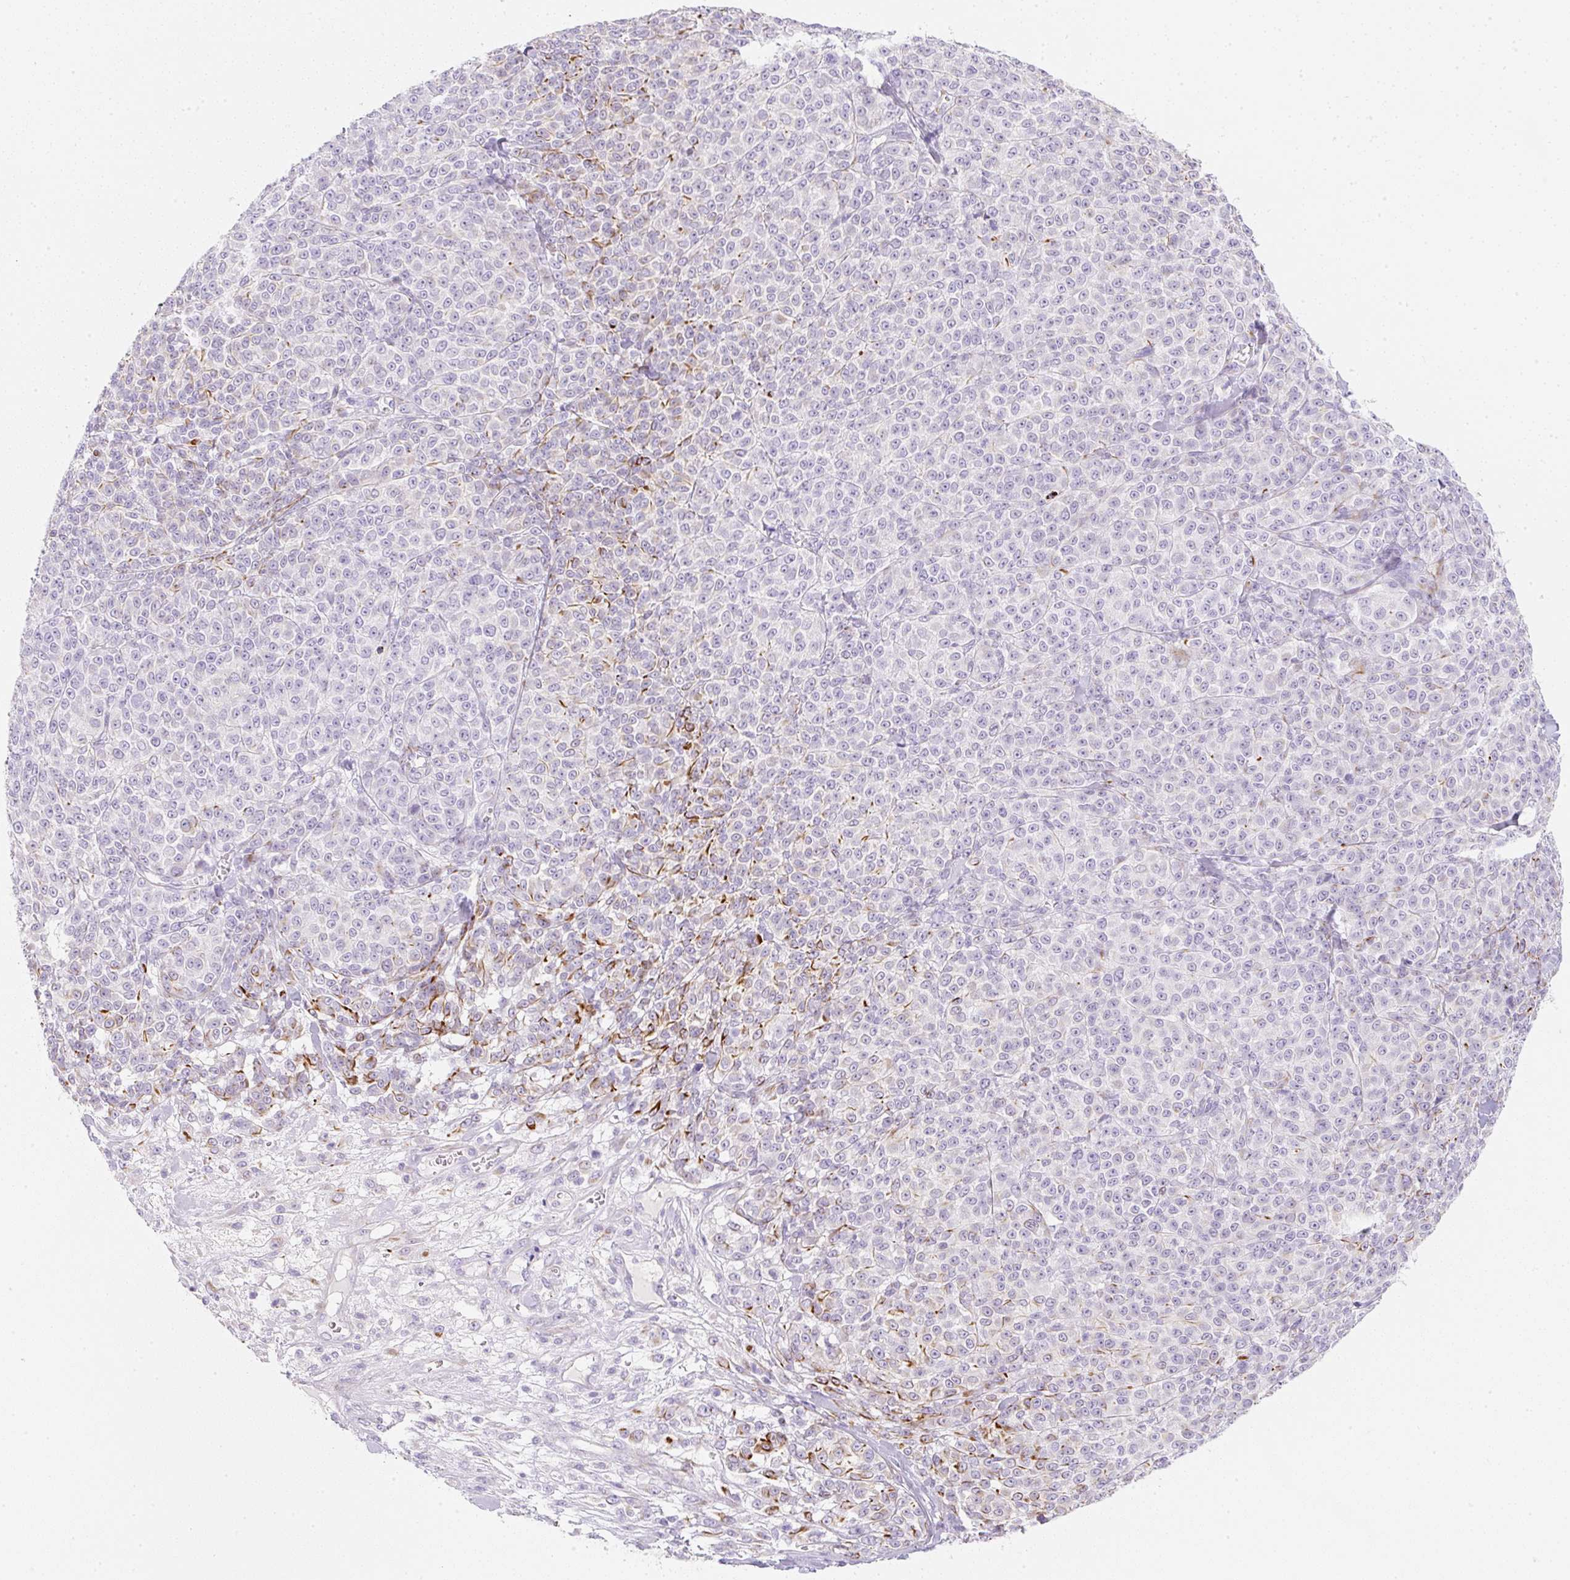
{"staining": {"intensity": "strong", "quantity": "<25%", "location": "cytoplasmic/membranous"}, "tissue": "melanoma", "cell_type": "Tumor cells", "image_type": "cancer", "snomed": [{"axis": "morphology", "description": "Normal tissue, NOS"}, {"axis": "morphology", "description": "Malignant melanoma, NOS"}, {"axis": "topography", "description": "Skin"}], "caption": "Strong cytoplasmic/membranous protein staining is identified in about <25% of tumor cells in malignant melanoma.", "gene": "ZNF689", "patient": {"sex": "female", "age": 34}}